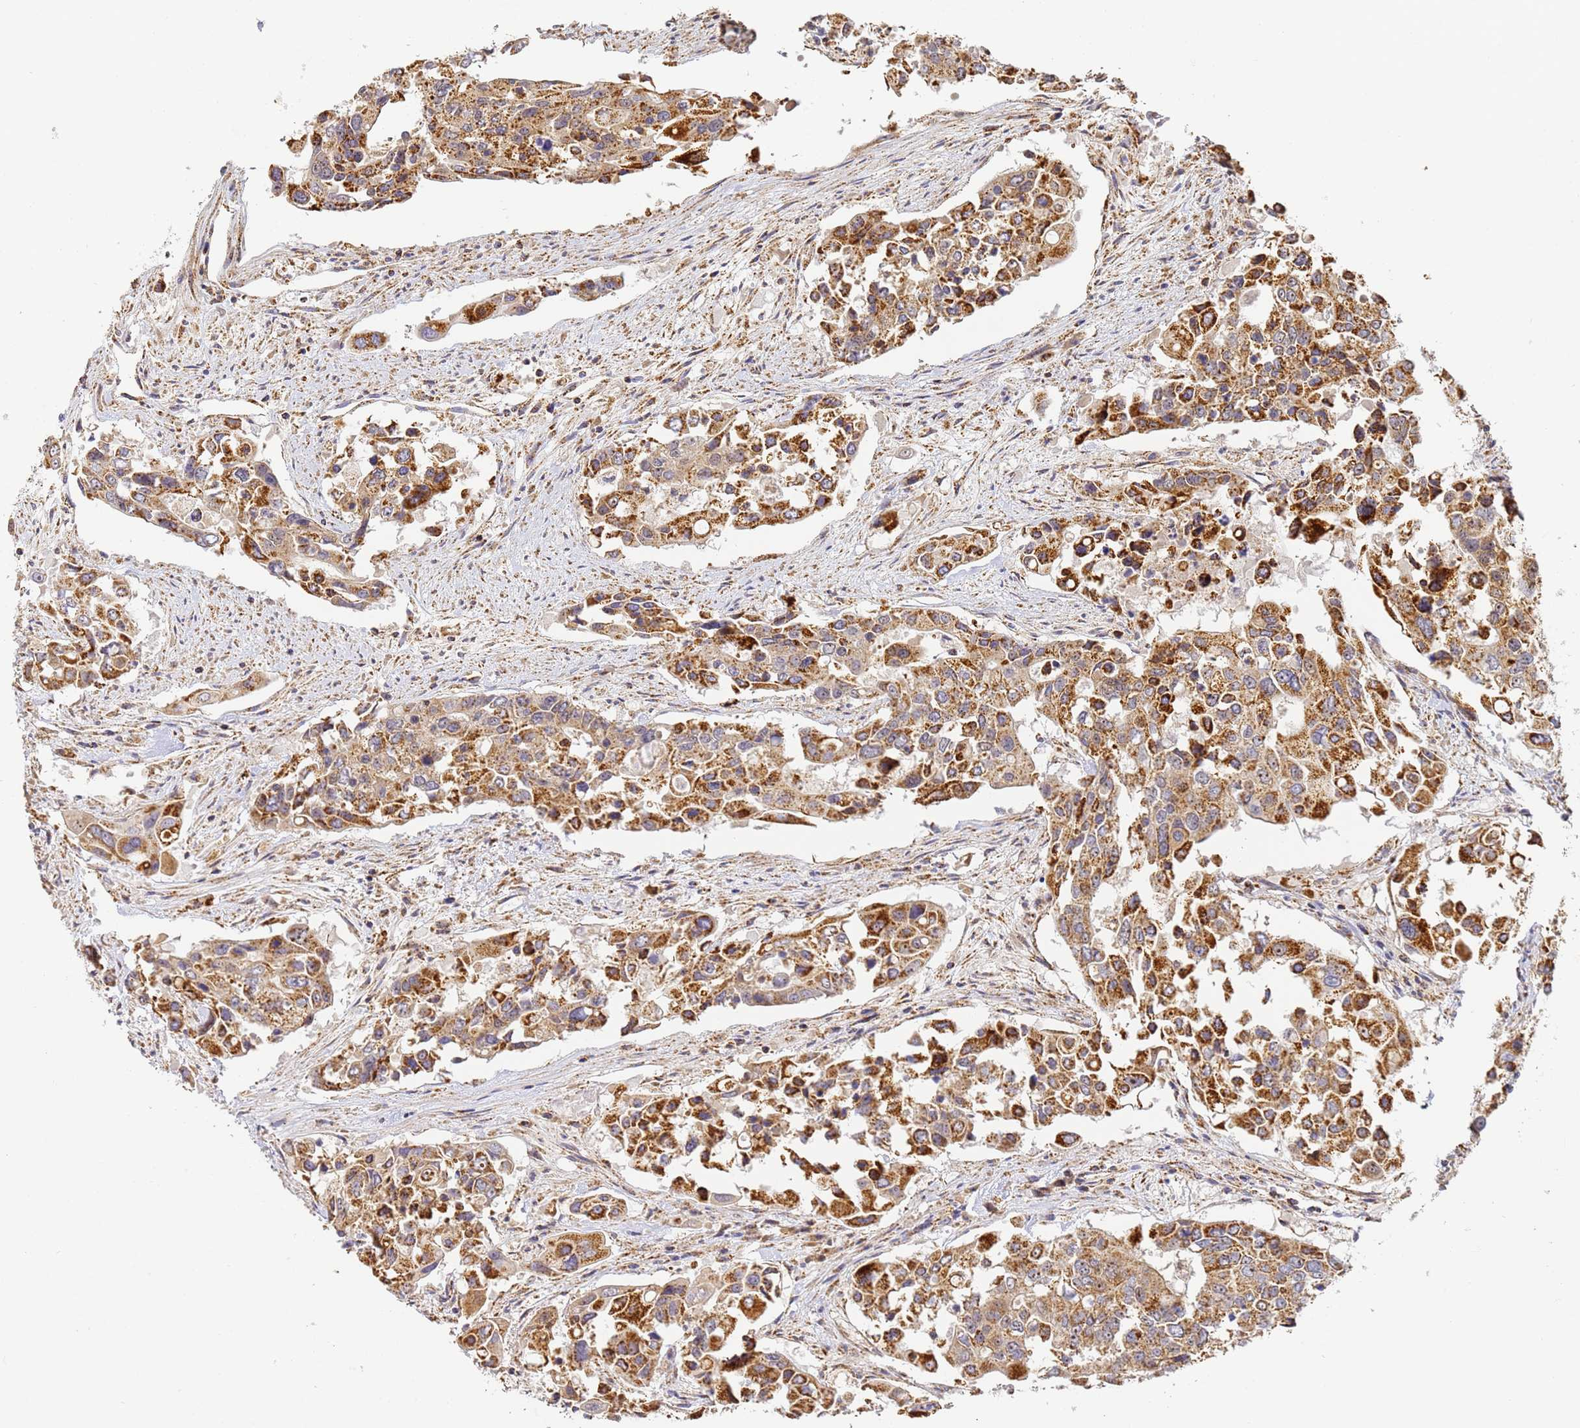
{"staining": {"intensity": "strong", "quantity": ">75%", "location": "cytoplasmic/membranous"}, "tissue": "colorectal cancer", "cell_type": "Tumor cells", "image_type": "cancer", "snomed": [{"axis": "morphology", "description": "Adenocarcinoma, NOS"}, {"axis": "topography", "description": "Colon"}], "caption": "Tumor cells exhibit high levels of strong cytoplasmic/membranous staining in about >75% of cells in adenocarcinoma (colorectal).", "gene": "FRG2C", "patient": {"sex": "male", "age": 77}}